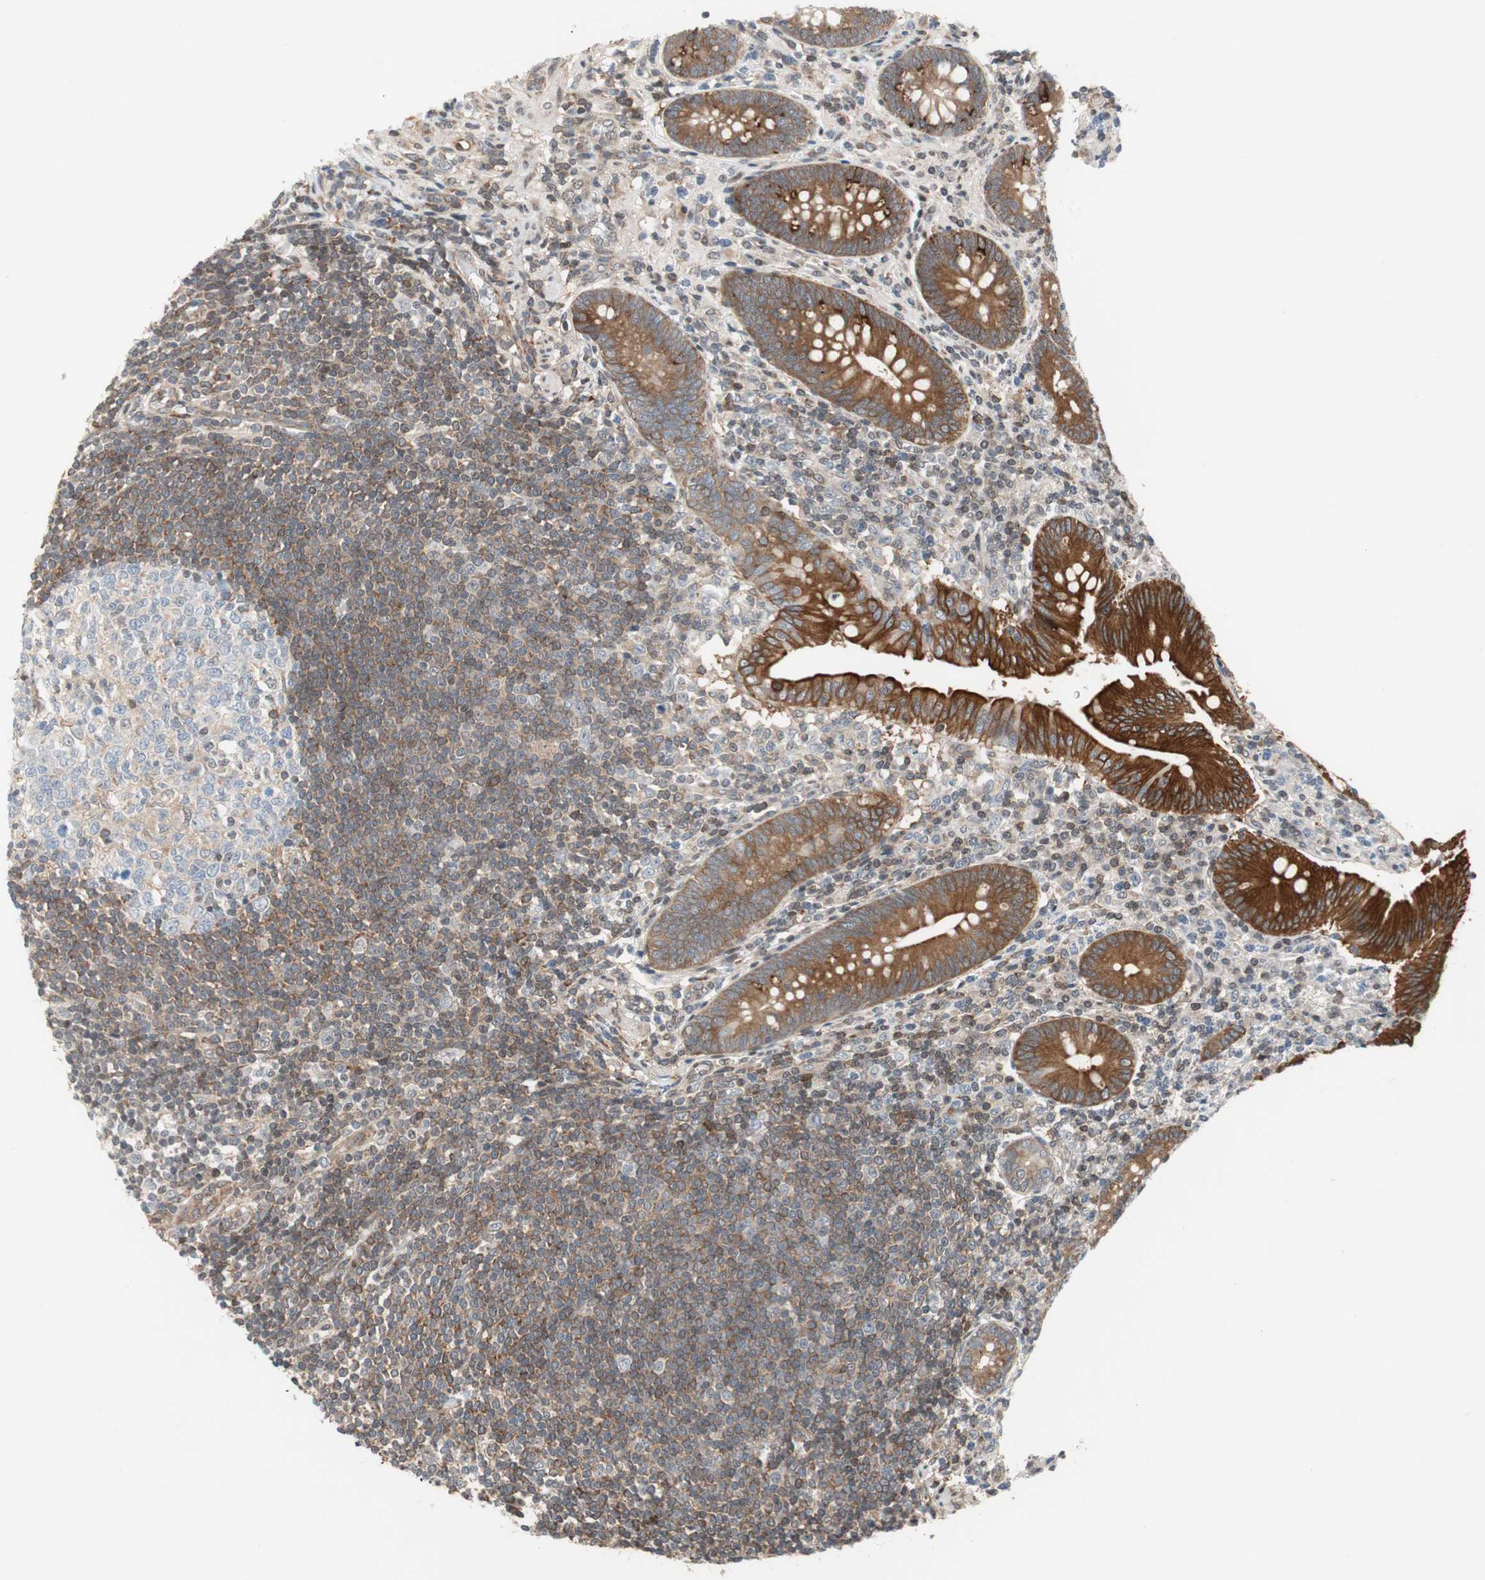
{"staining": {"intensity": "strong", "quantity": "25%-75%", "location": "cytoplasmic/membranous"}, "tissue": "appendix", "cell_type": "Glandular cells", "image_type": "normal", "snomed": [{"axis": "morphology", "description": "Normal tissue, NOS"}, {"axis": "morphology", "description": "Inflammation, NOS"}, {"axis": "topography", "description": "Appendix"}], "caption": "Immunohistochemical staining of normal appendix demonstrates 25%-75% levels of strong cytoplasmic/membranous protein positivity in about 25%-75% of glandular cells. The staining was performed using DAB, with brown indicating positive protein expression. Nuclei are stained blue with hematoxylin.", "gene": "ZNF512B", "patient": {"sex": "male", "age": 46}}